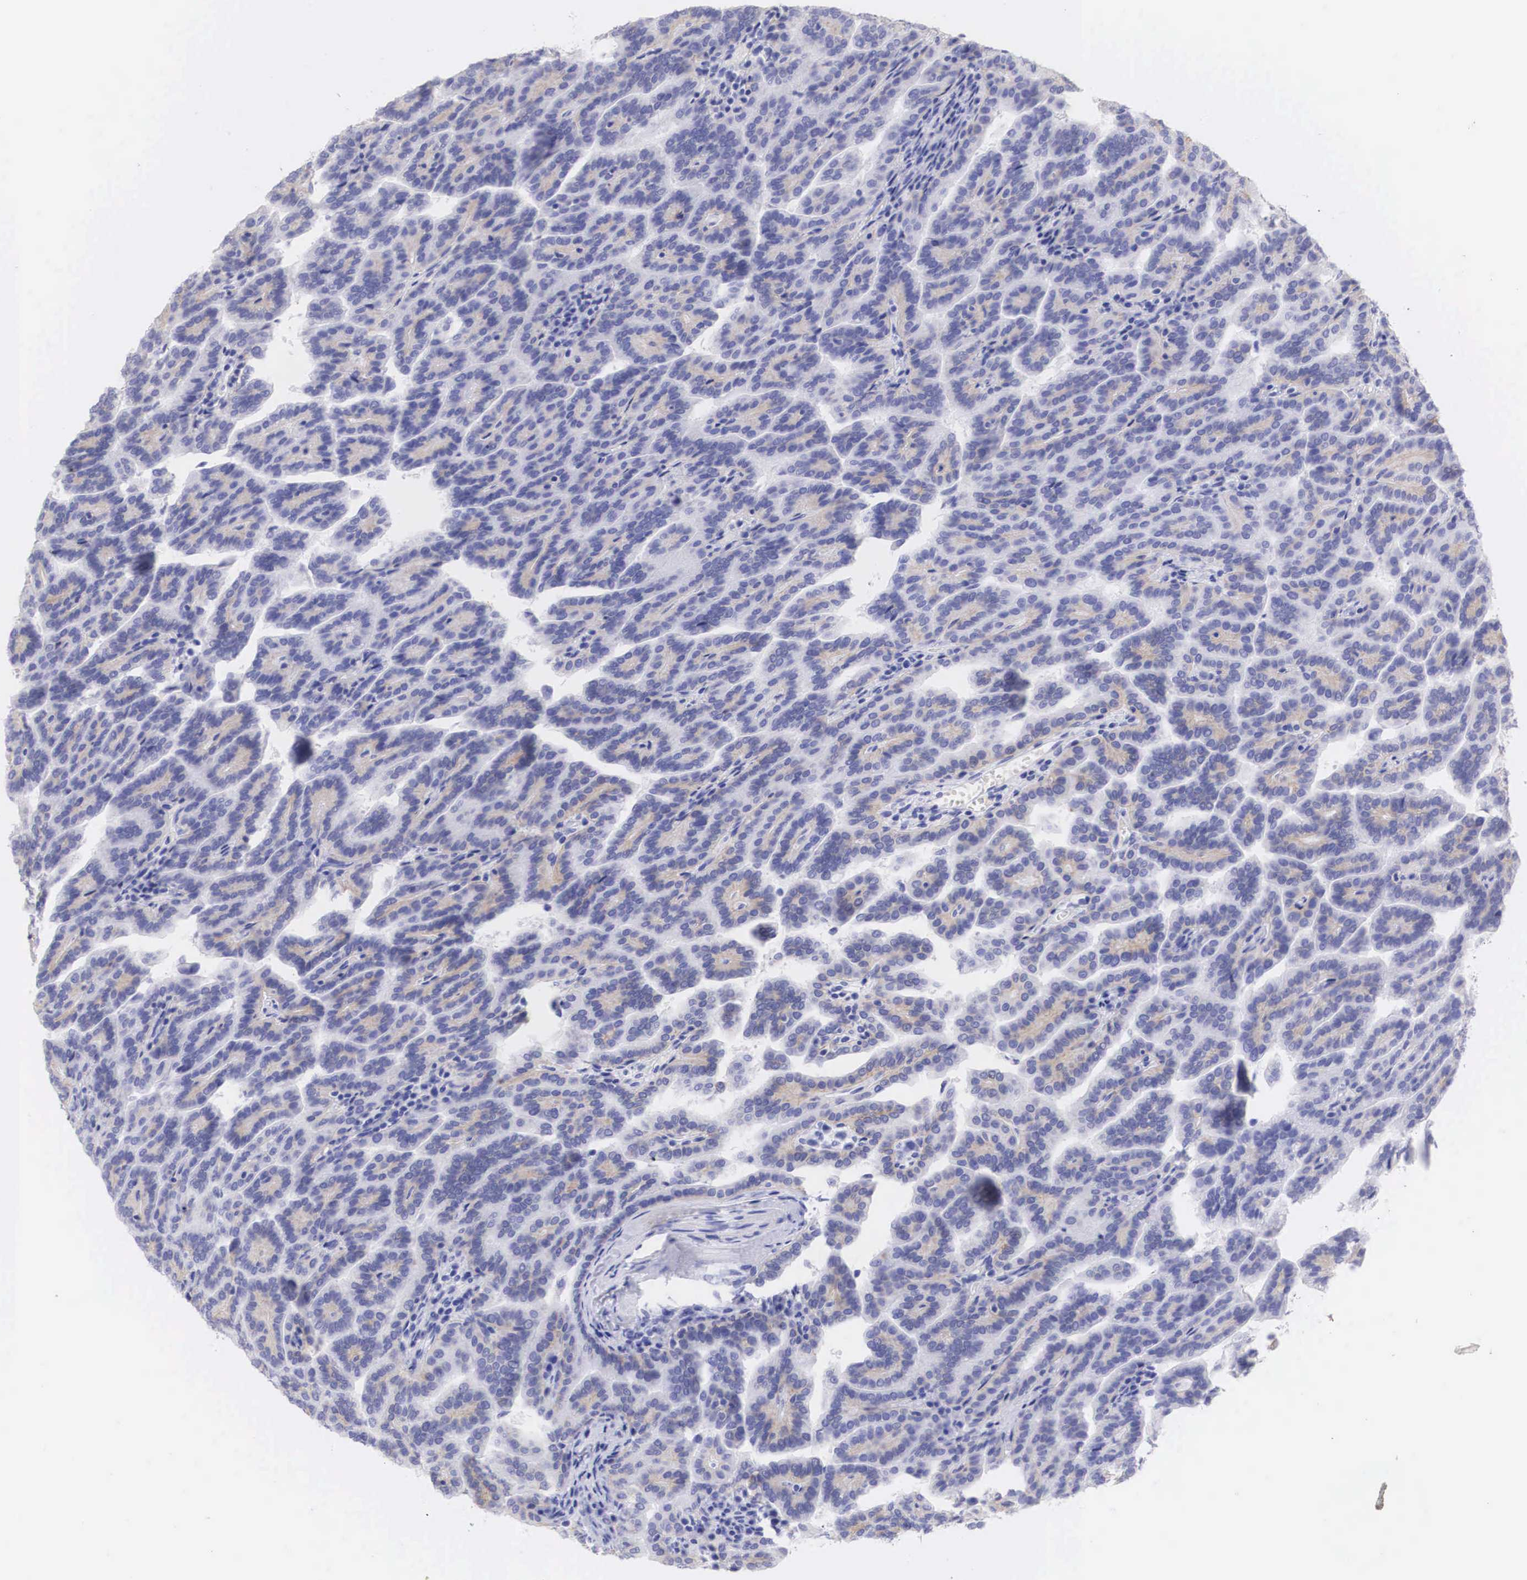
{"staining": {"intensity": "negative", "quantity": "none", "location": "none"}, "tissue": "renal cancer", "cell_type": "Tumor cells", "image_type": "cancer", "snomed": [{"axis": "morphology", "description": "Adenocarcinoma, NOS"}, {"axis": "topography", "description": "Kidney"}], "caption": "This is an IHC photomicrograph of human renal adenocarcinoma. There is no positivity in tumor cells.", "gene": "ERBB2", "patient": {"sex": "male", "age": 61}}